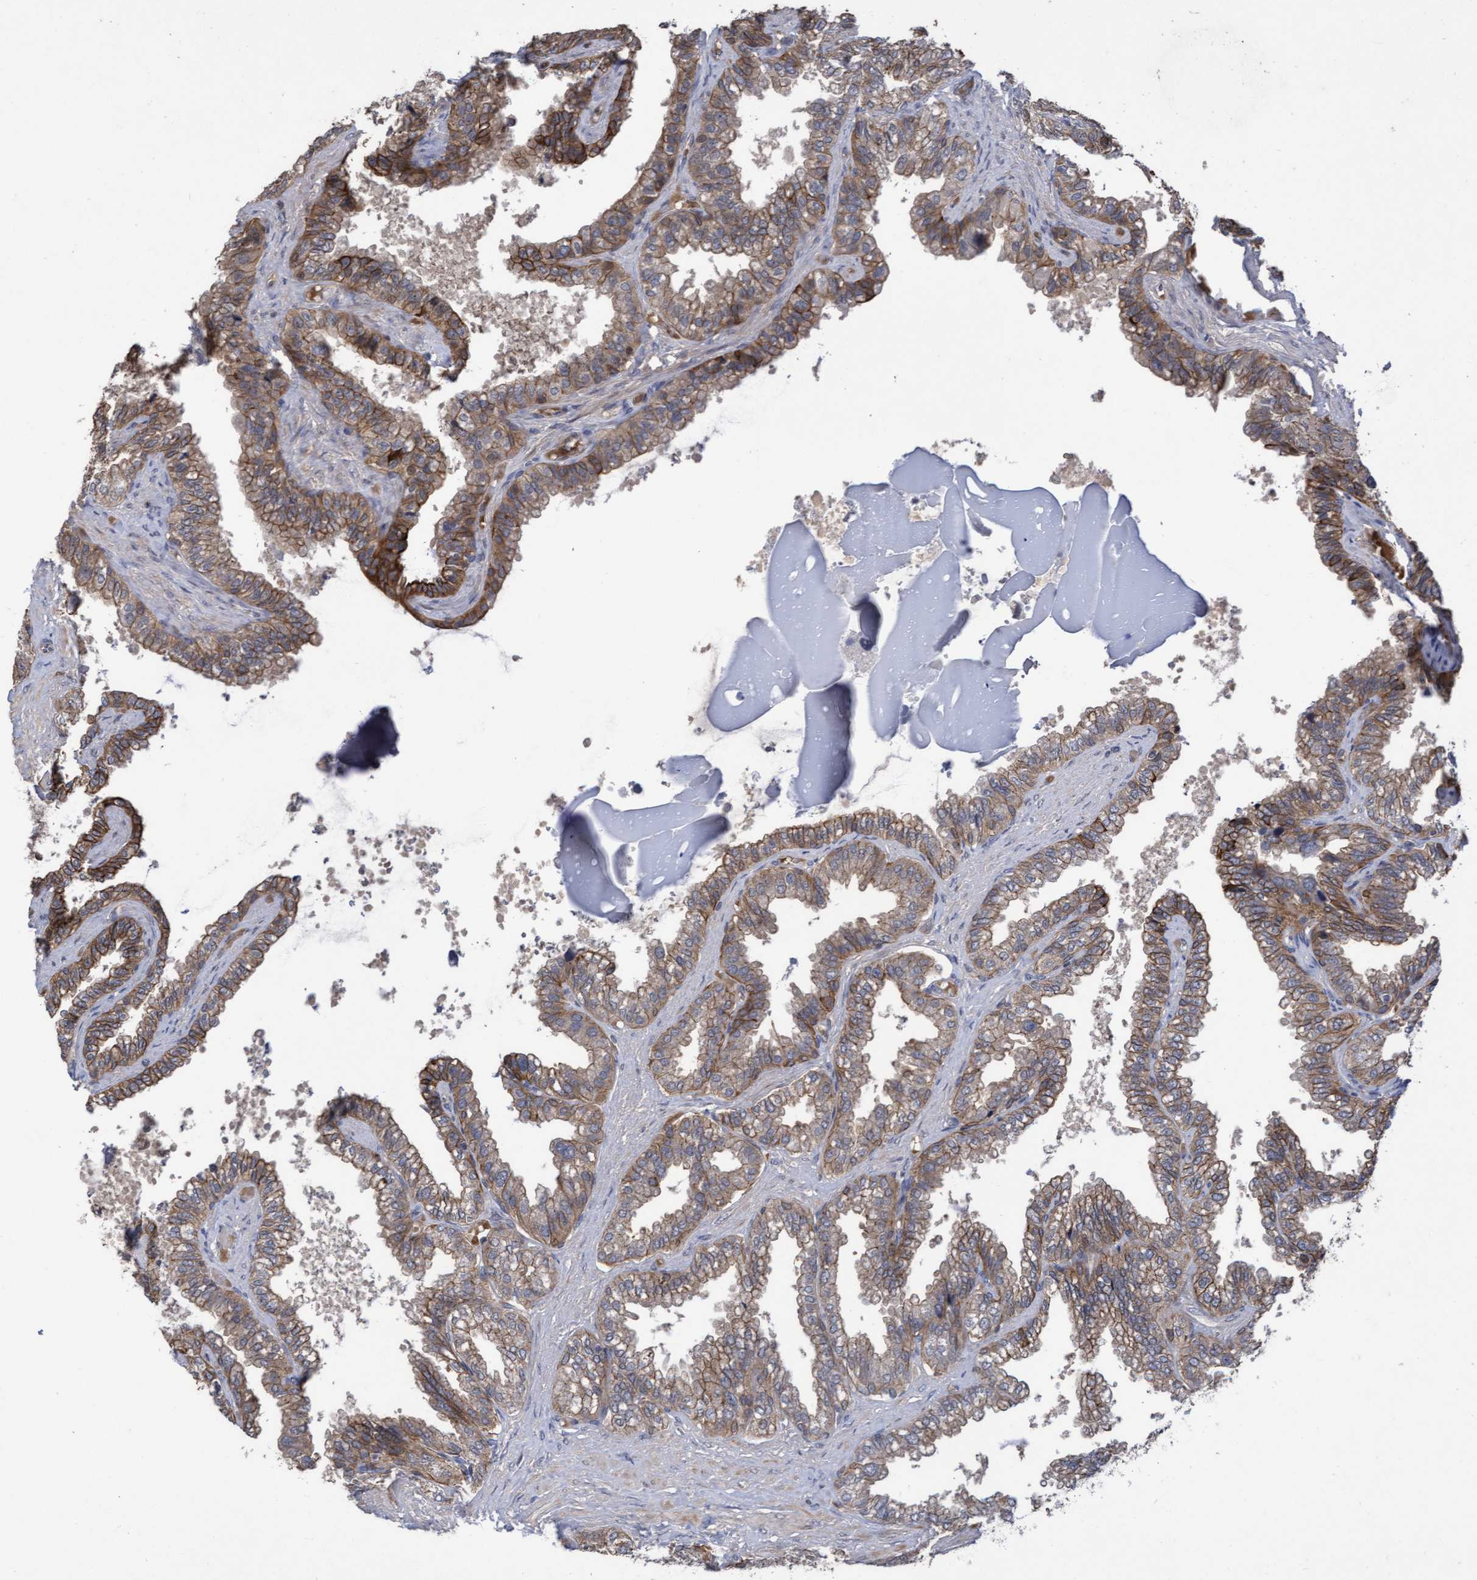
{"staining": {"intensity": "moderate", "quantity": ">75%", "location": "cytoplasmic/membranous"}, "tissue": "seminal vesicle", "cell_type": "Glandular cells", "image_type": "normal", "snomed": [{"axis": "morphology", "description": "Normal tissue, NOS"}, {"axis": "topography", "description": "Seminal veicle"}], "caption": "A brown stain highlights moderate cytoplasmic/membranous expression of a protein in glandular cells of benign human seminal vesicle.", "gene": "COBL", "patient": {"sex": "male", "age": 46}}